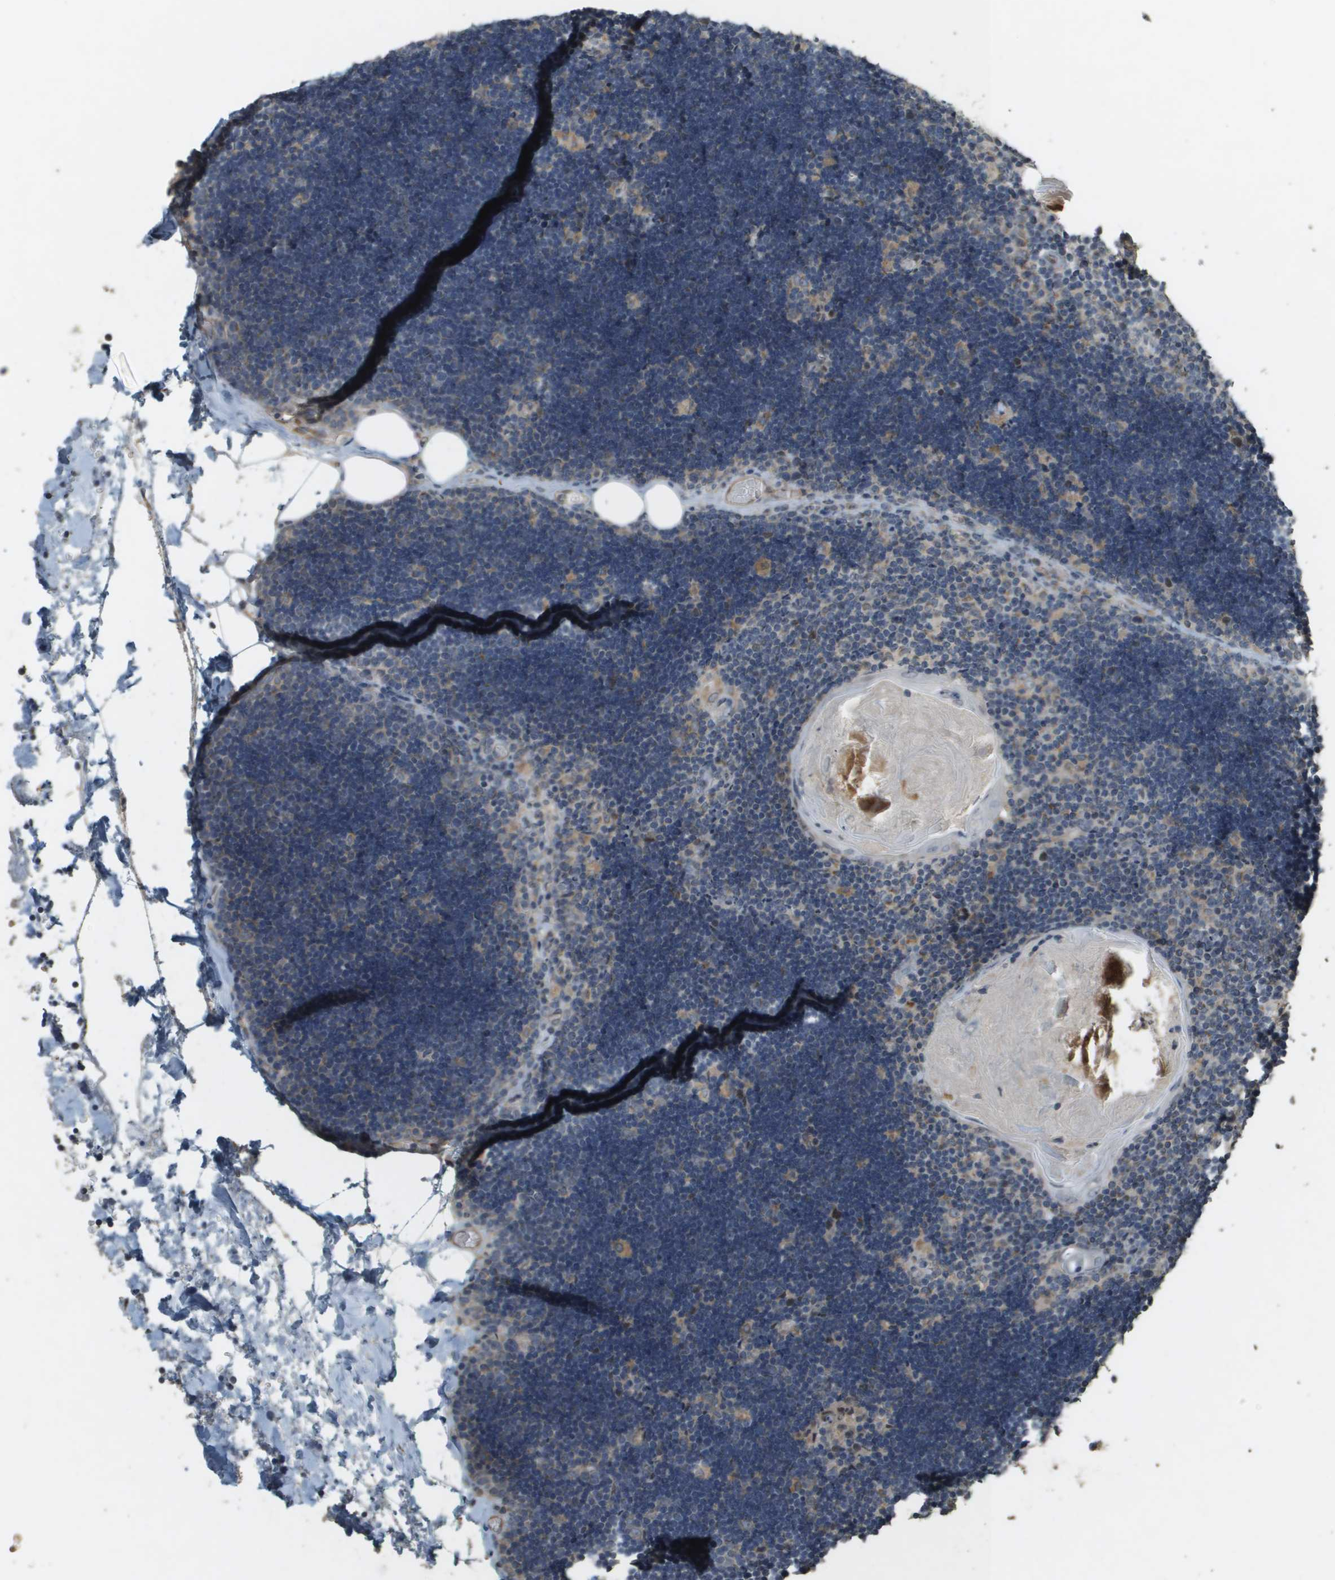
{"staining": {"intensity": "moderate", "quantity": "<25%", "location": "cytoplasmic/membranous"}, "tissue": "lymph node", "cell_type": "Germinal center cells", "image_type": "normal", "snomed": [{"axis": "morphology", "description": "Normal tissue, NOS"}, {"axis": "topography", "description": "Lymph node"}], "caption": "A high-resolution photomicrograph shows immunohistochemistry staining of benign lymph node, which shows moderate cytoplasmic/membranous staining in about <25% of germinal center cells.", "gene": "RAB21", "patient": {"sex": "male", "age": 33}}